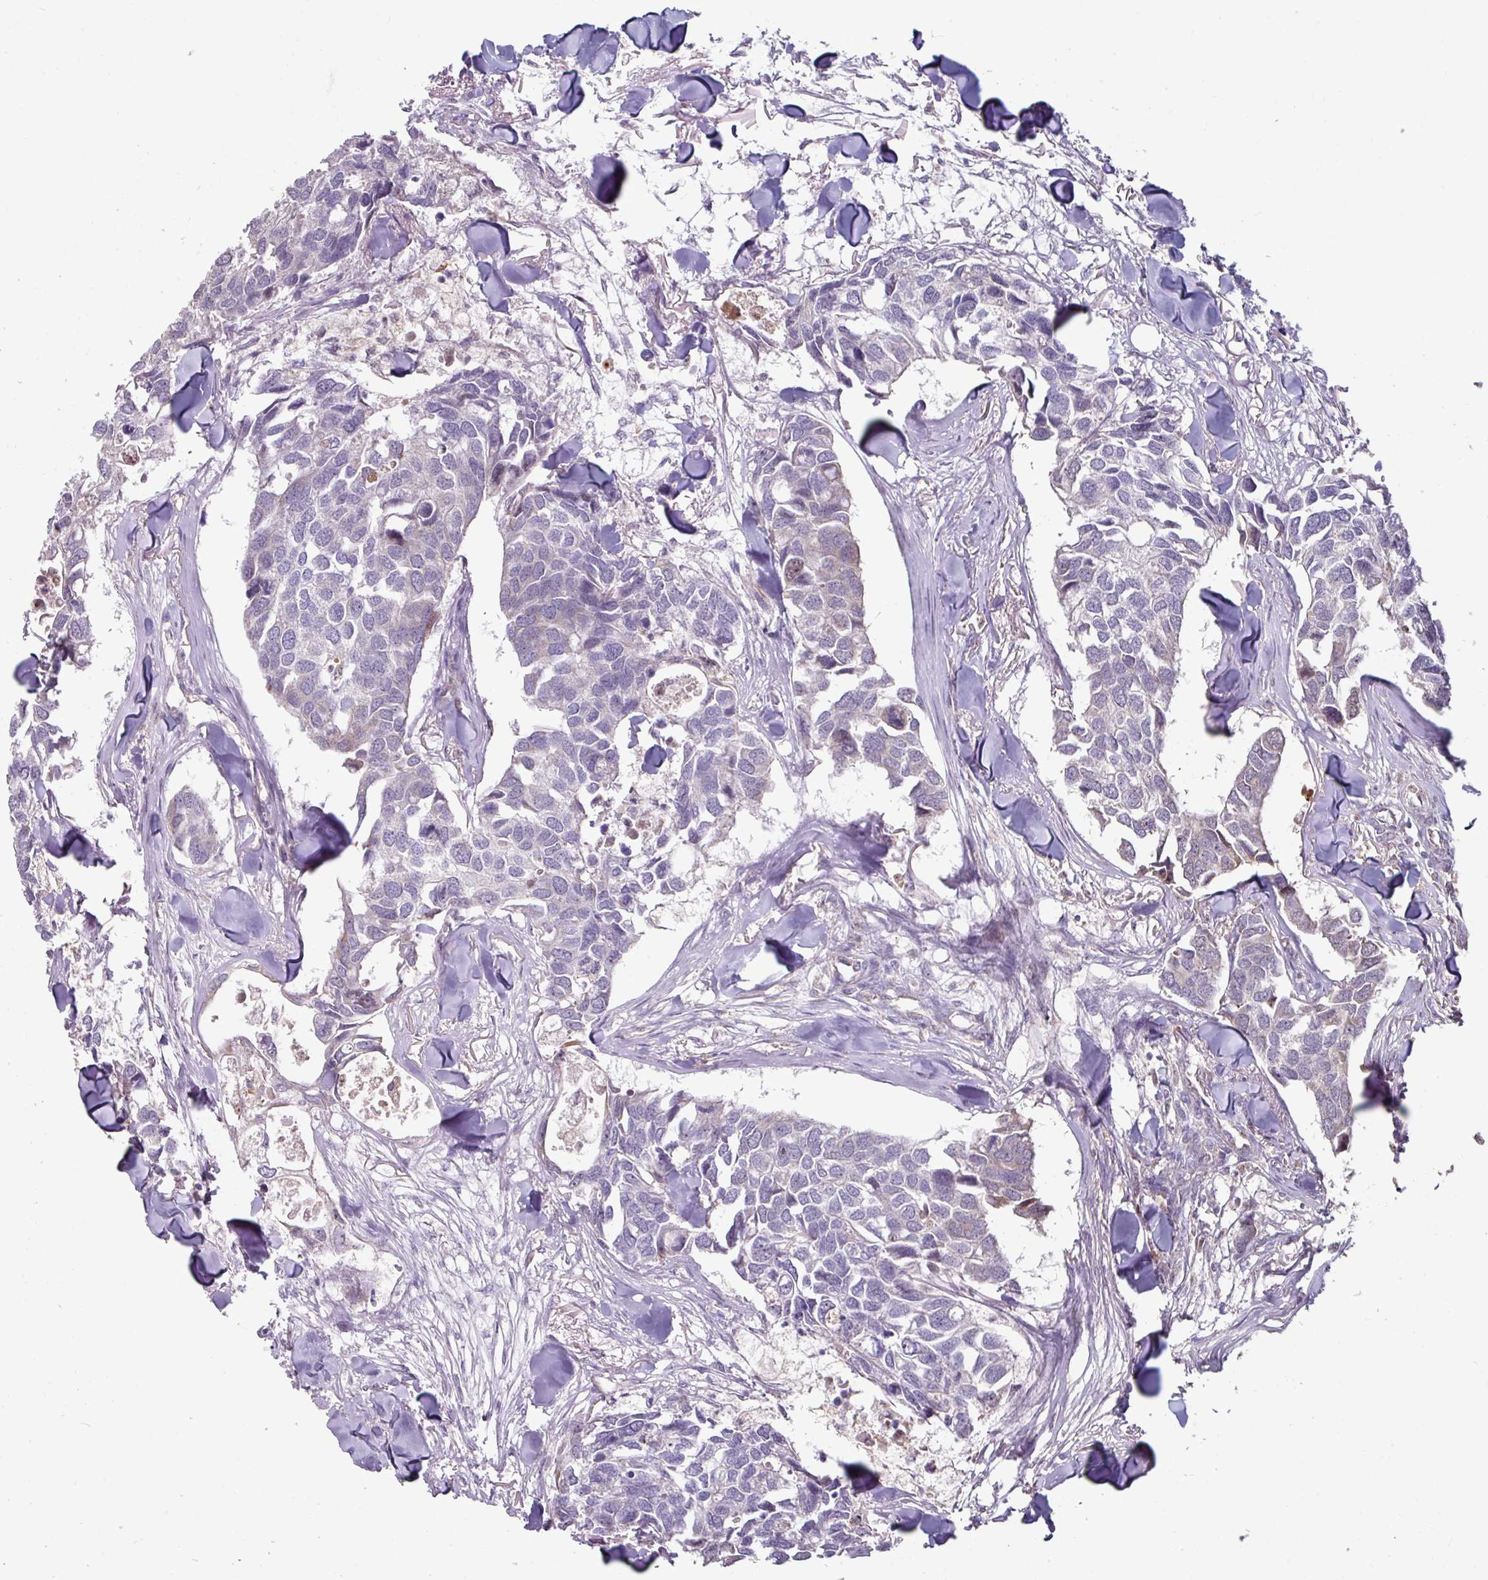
{"staining": {"intensity": "negative", "quantity": "none", "location": "none"}, "tissue": "breast cancer", "cell_type": "Tumor cells", "image_type": "cancer", "snomed": [{"axis": "morphology", "description": "Duct carcinoma"}, {"axis": "topography", "description": "Breast"}], "caption": "High magnification brightfield microscopy of breast cancer stained with DAB (brown) and counterstained with hematoxylin (blue): tumor cells show no significant expression.", "gene": "OR2D3", "patient": {"sex": "female", "age": 83}}